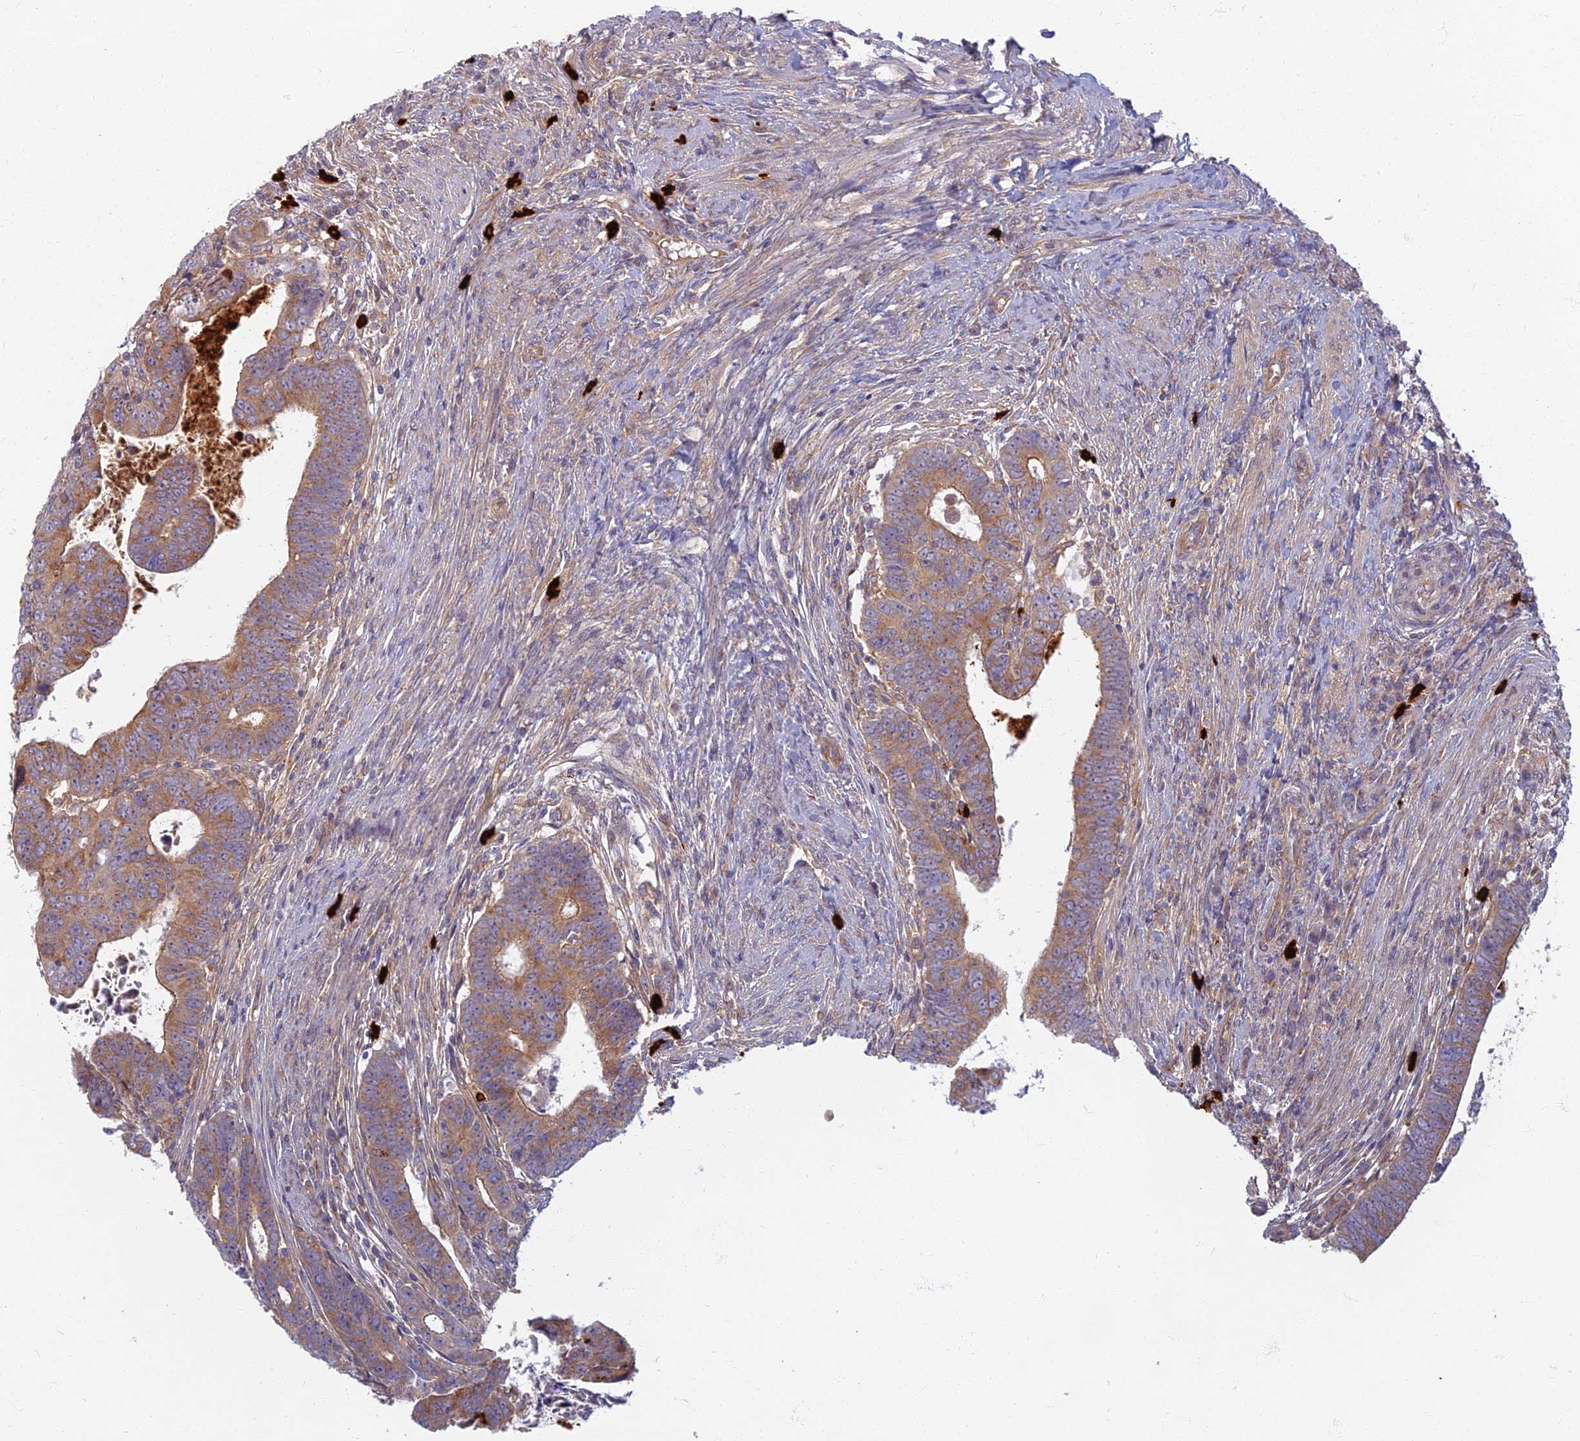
{"staining": {"intensity": "moderate", "quantity": ">75%", "location": "cytoplasmic/membranous"}, "tissue": "colorectal cancer", "cell_type": "Tumor cells", "image_type": "cancer", "snomed": [{"axis": "morphology", "description": "Normal tissue, NOS"}, {"axis": "morphology", "description": "Adenocarcinoma, NOS"}, {"axis": "topography", "description": "Rectum"}], "caption": "Immunohistochemical staining of colorectal cancer demonstrates moderate cytoplasmic/membranous protein positivity in approximately >75% of tumor cells.", "gene": "PROX2", "patient": {"sex": "female", "age": 65}}